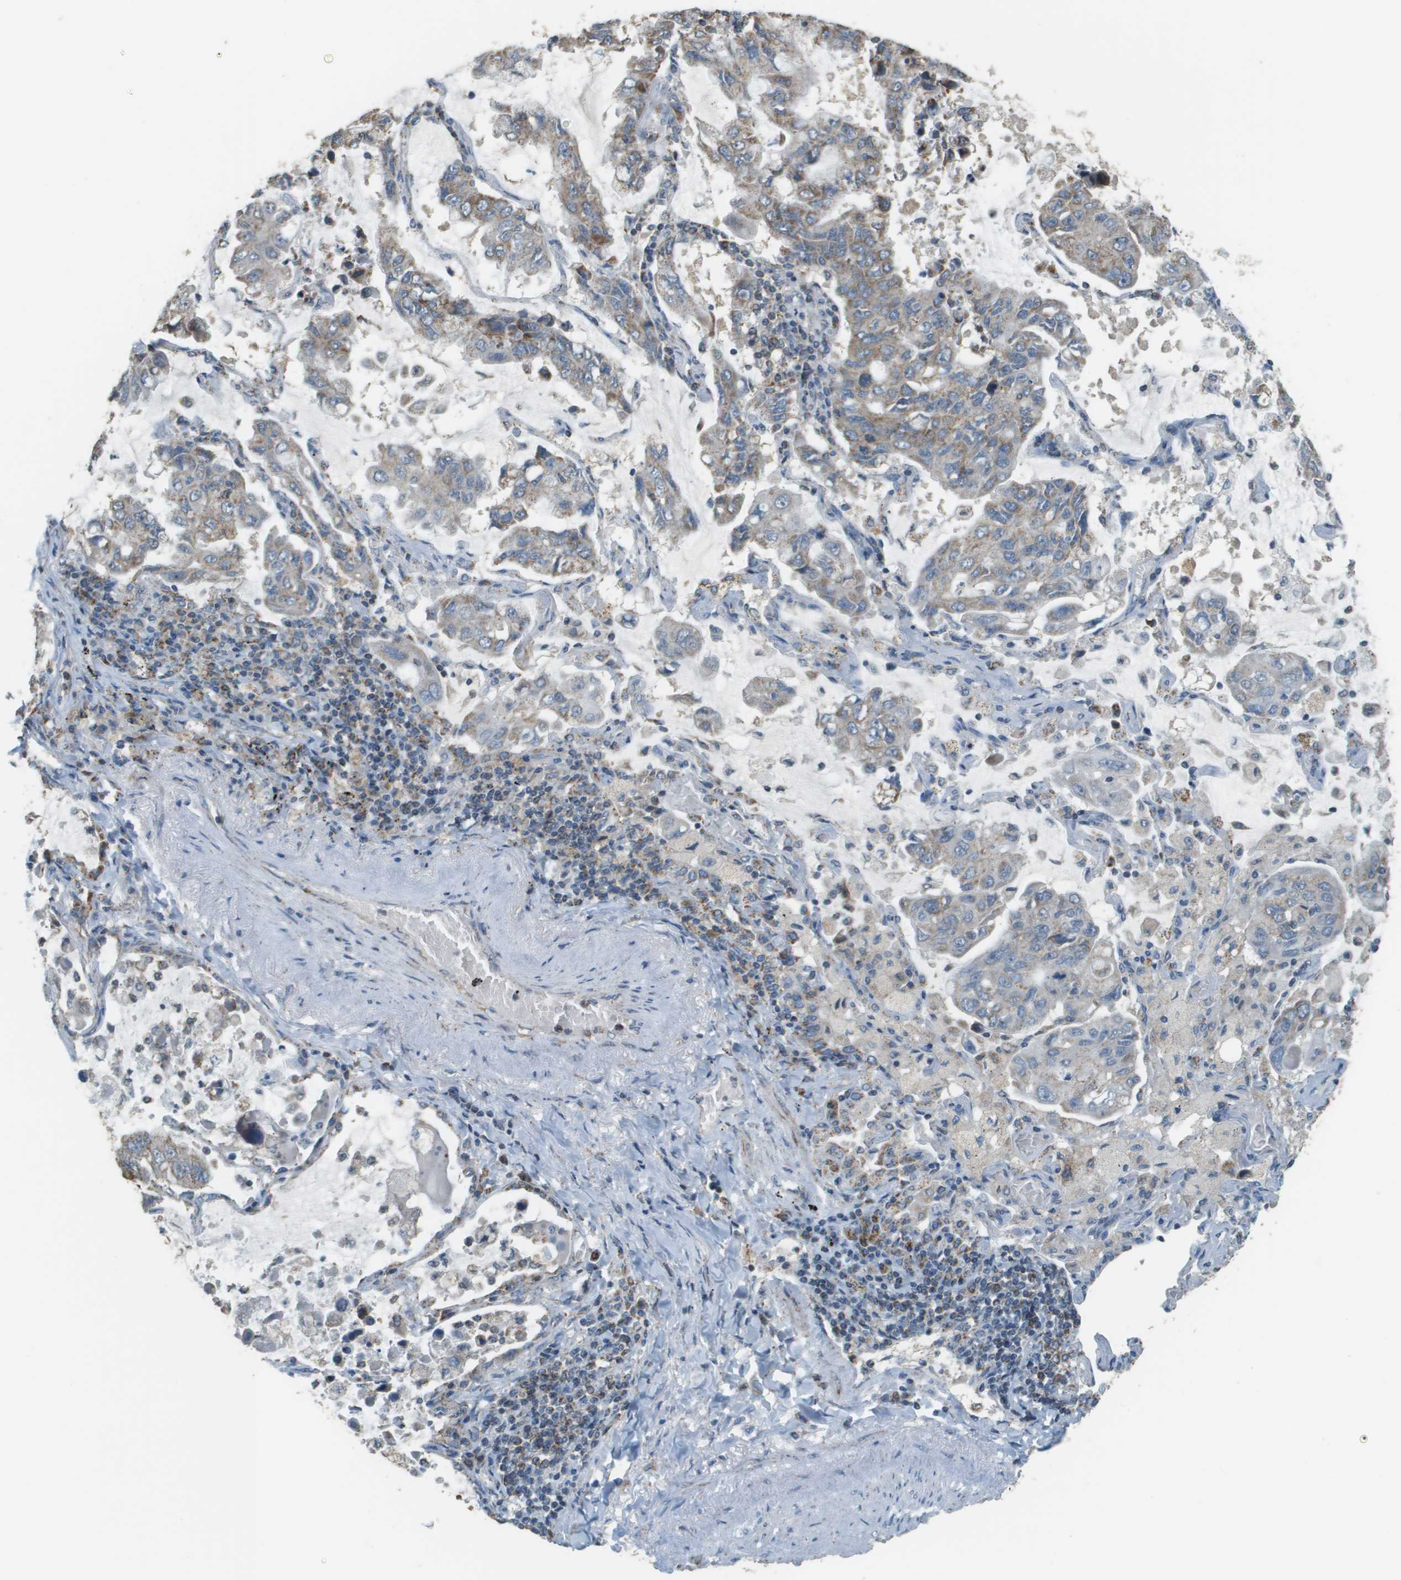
{"staining": {"intensity": "moderate", "quantity": "25%-75%", "location": "cytoplasmic/membranous"}, "tissue": "lung cancer", "cell_type": "Tumor cells", "image_type": "cancer", "snomed": [{"axis": "morphology", "description": "Adenocarcinoma, NOS"}, {"axis": "topography", "description": "Lung"}], "caption": "Immunohistochemical staining of lung cancer (adenocarcinoma) displays medium levels of moderate cytoplasmic/membranous expression in approximately 25%-75% of tumor cells.", "gene": "FH", "patient": {"sex": "male", "age": 64}}